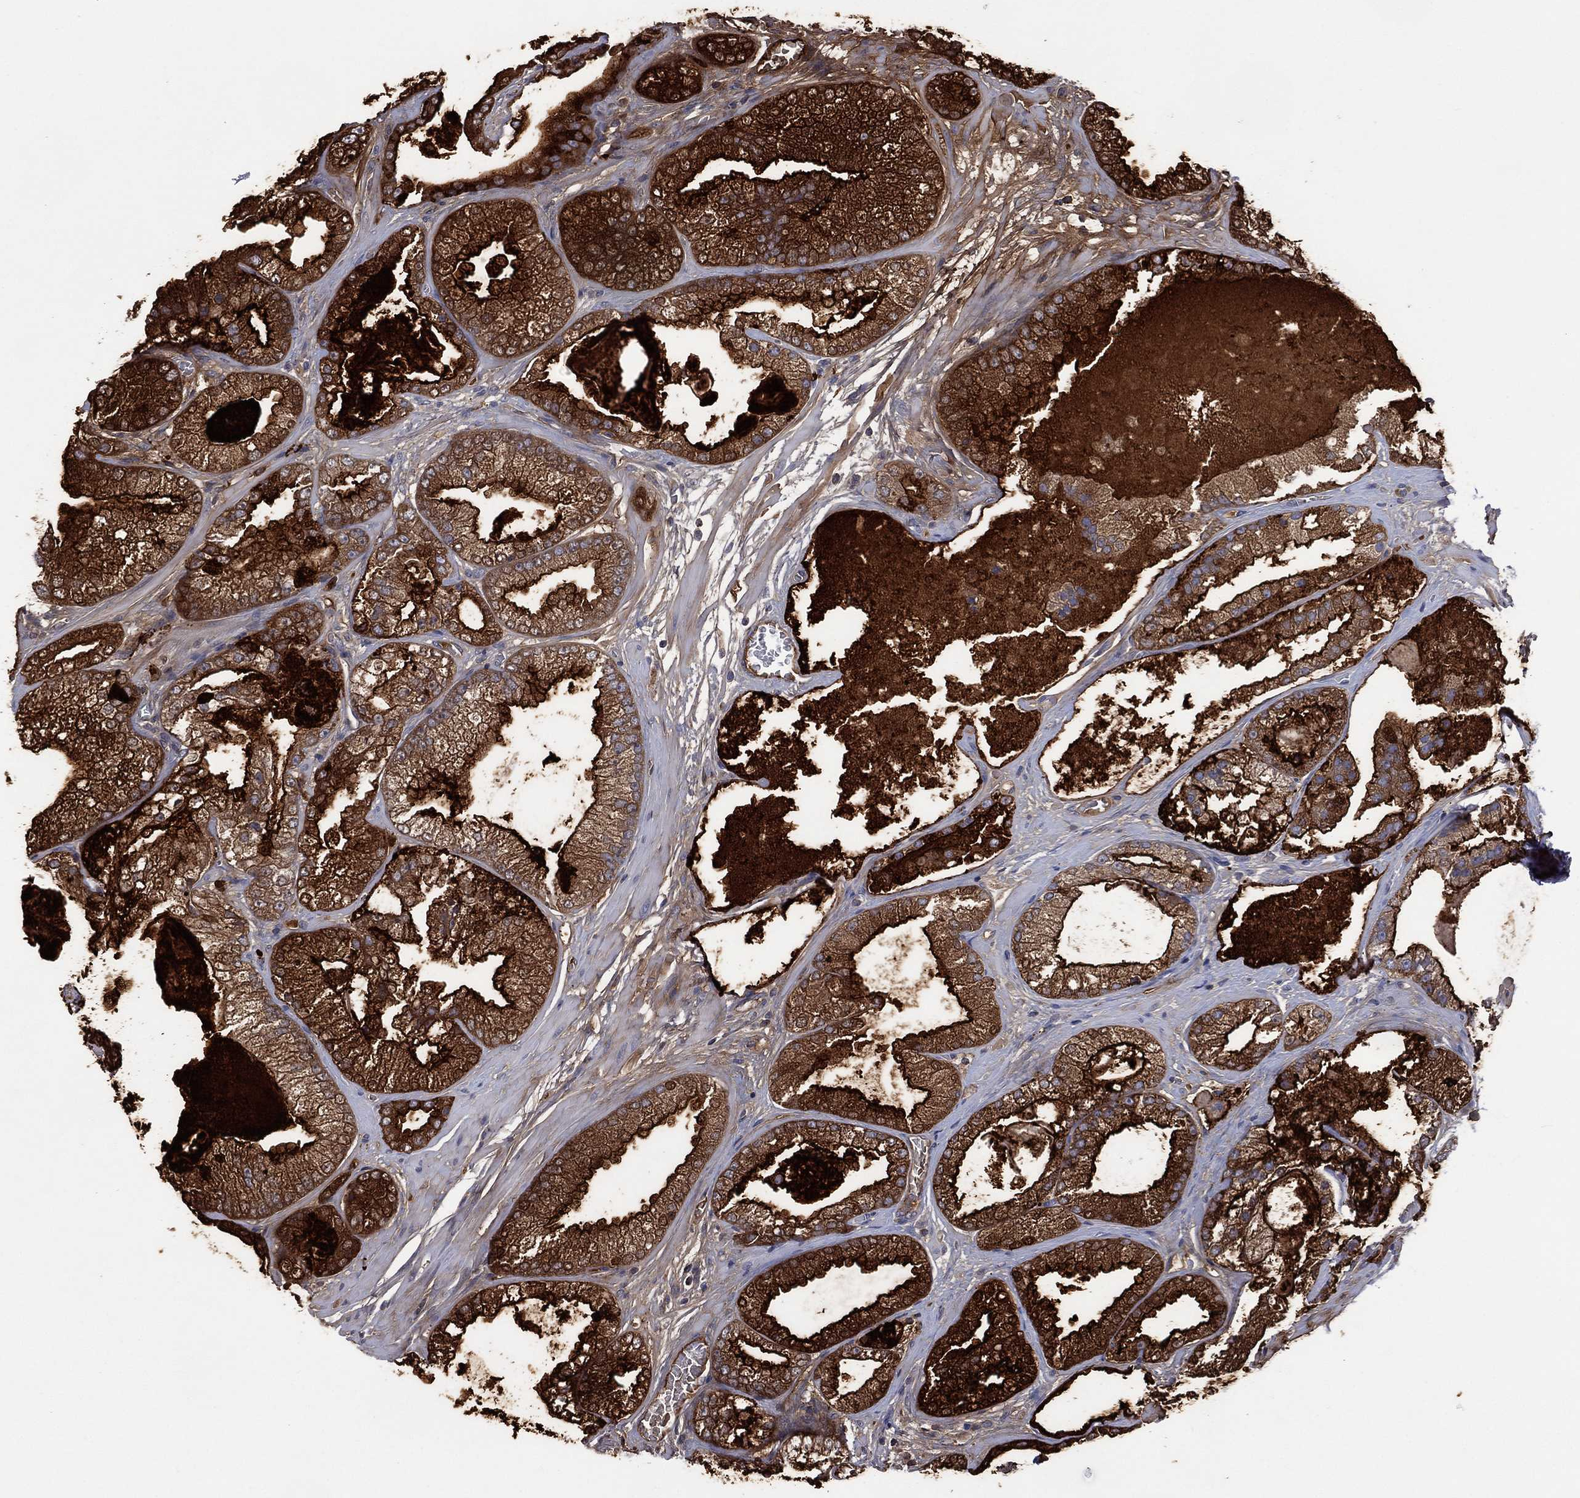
{"staining": {"intensity": "strong", "quantity": "25%-75%", "location": "cytoplasmic/membranous"}, "tissue": "prostate cancer", "cell_type": "Tumor cells", "image_type": "cancer", "snomed": [{"axis": "morphology", "description": "Adenocarcinoma, Low grade"}, {"axis": "topography", "description": "Prostate"}], "caption": "About 25%-75% of tumor cells in prostate cancer demonstrate strong cytoplasmic/membranous protein expression as visualized by brown immunohistochemical staining.", "gene": "DPP4", "patient": {"sex": "male", "age": 57}}